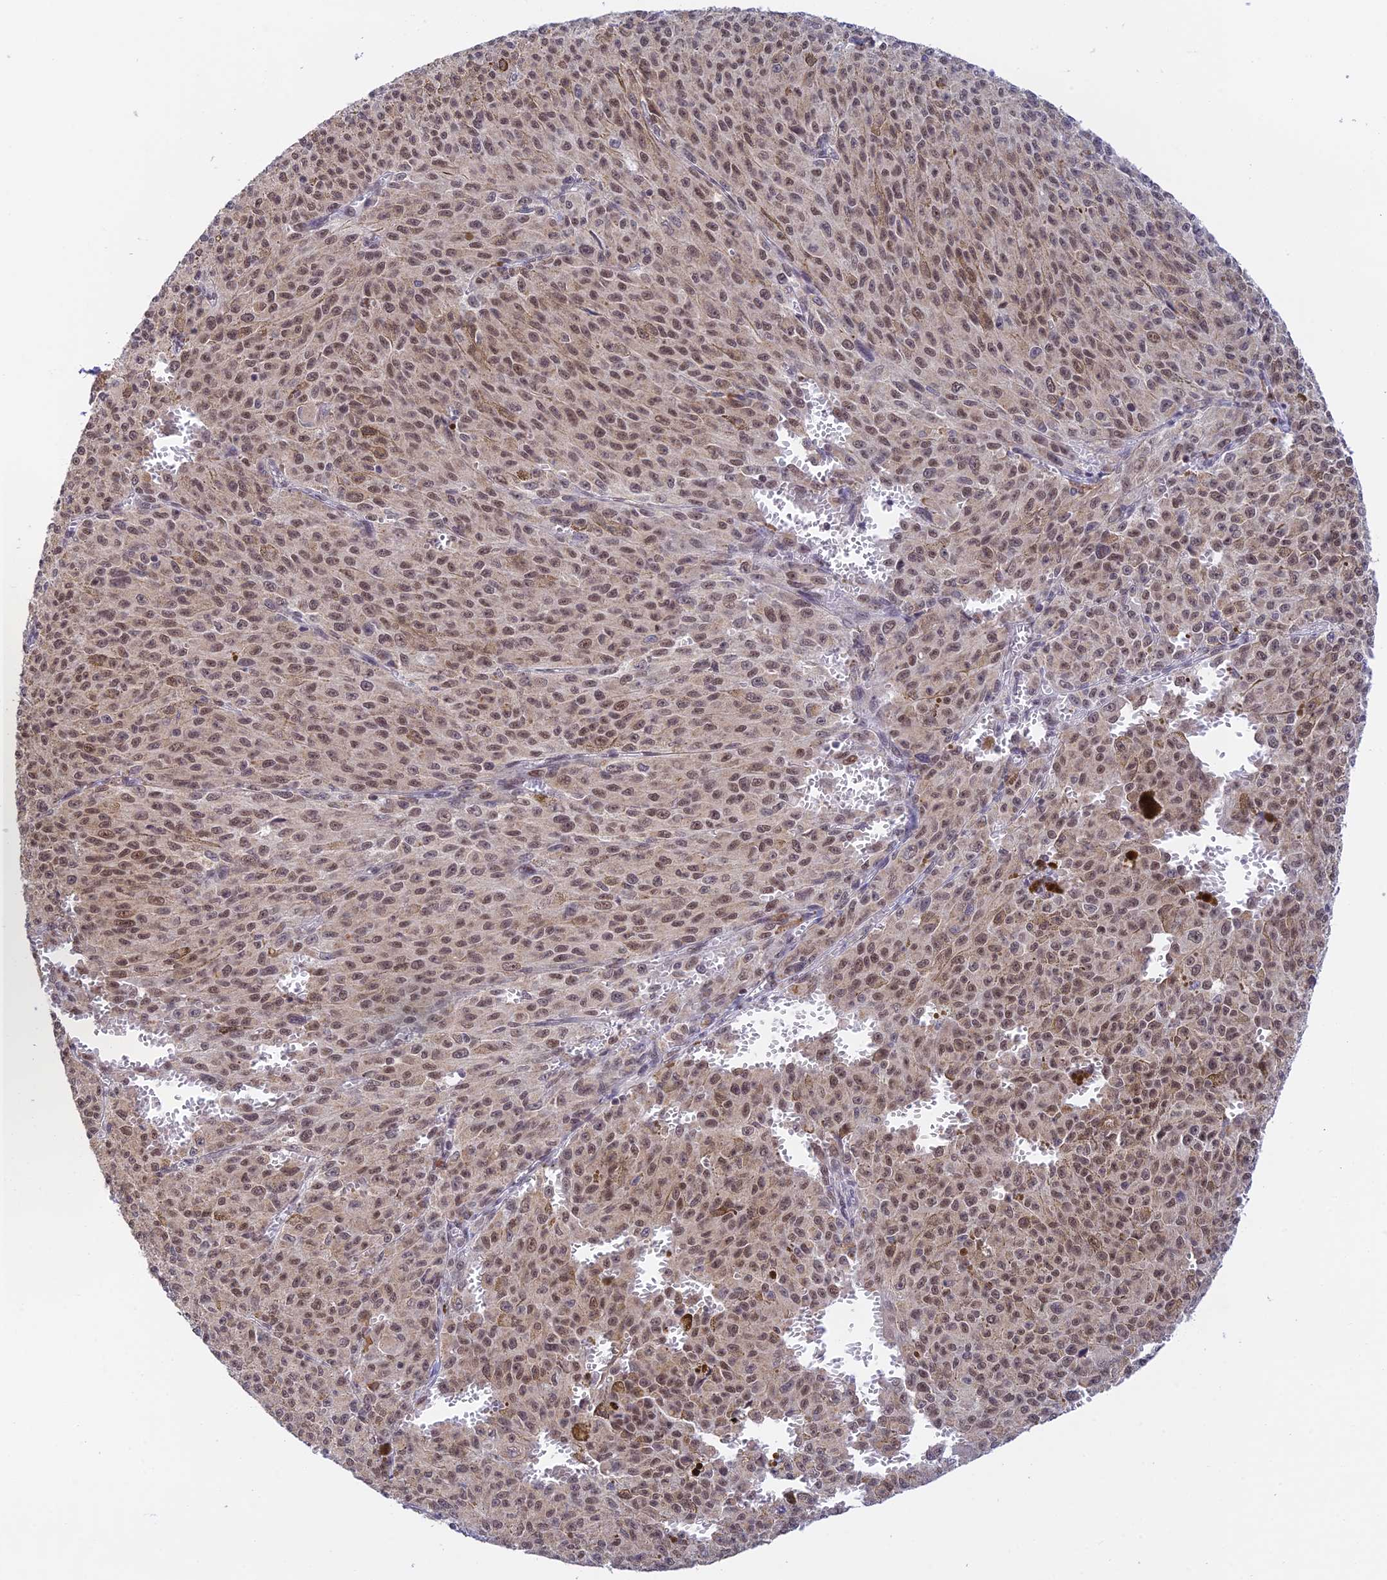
{"staining": {"intensity": "weak", "quantity": ">75%", "location": "nuclear"}, "tissue": "melanoma", "cell_type": "Tumor cells", "image_type": "cancer", "snomed": [{"axis": "morphology", "description": "Malignant melanoma, NOS"}, {"axis": "topography", "description": "Skin"}], "caption": "This photomicrograph exhibits immunohistochemistry staining of human melanoma, with low weak nuclear expression in approximately >75% of tumor cells.", "gene": "PEX16", "patient": {"sex": "female", "age": 52}}